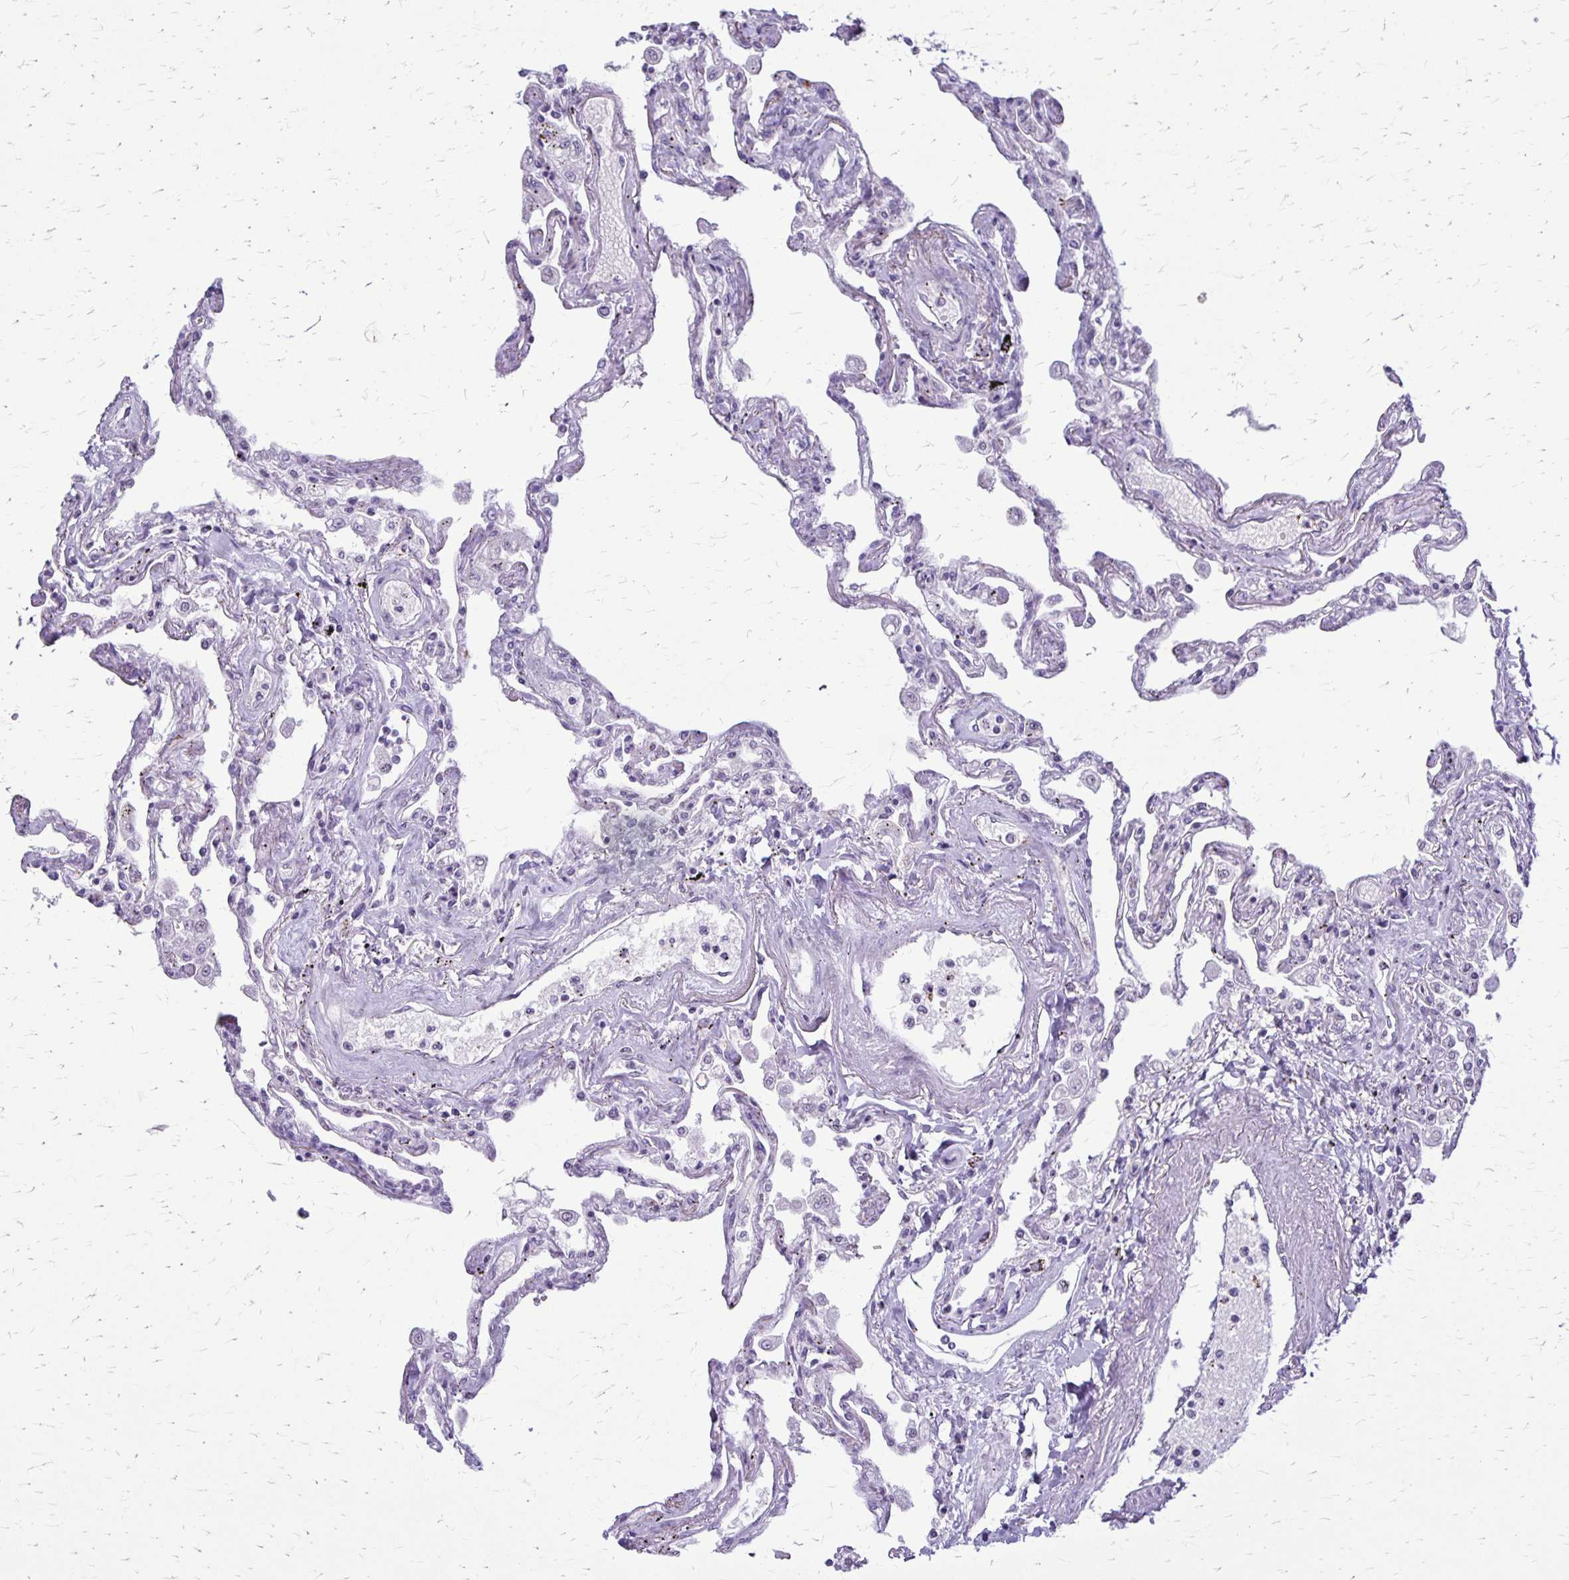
{"staining": {"intensity": "negative", "quantity": "none", "location": "none"}, "tissue": "lung", "cell_type": "Alveolar cells", "image_type": "normal", "snomed": [{"axis": "morphology", "description": "Normal tissue, NOS"}, {"axis": "morphology", "description": "Adenocarcinoma, NOS"}, {"axis": "topography", "description": "Cartilage tissue"}, {"axis": "topography", "description": "Lung"}], "caption": "The photomicrograph exhibits no staining of alveolar cells in unremarkable lung. (DAB immunohistochemistry, high magnification).", "gene": "GP9", "patient": {"sex": "female", "age": 67}}